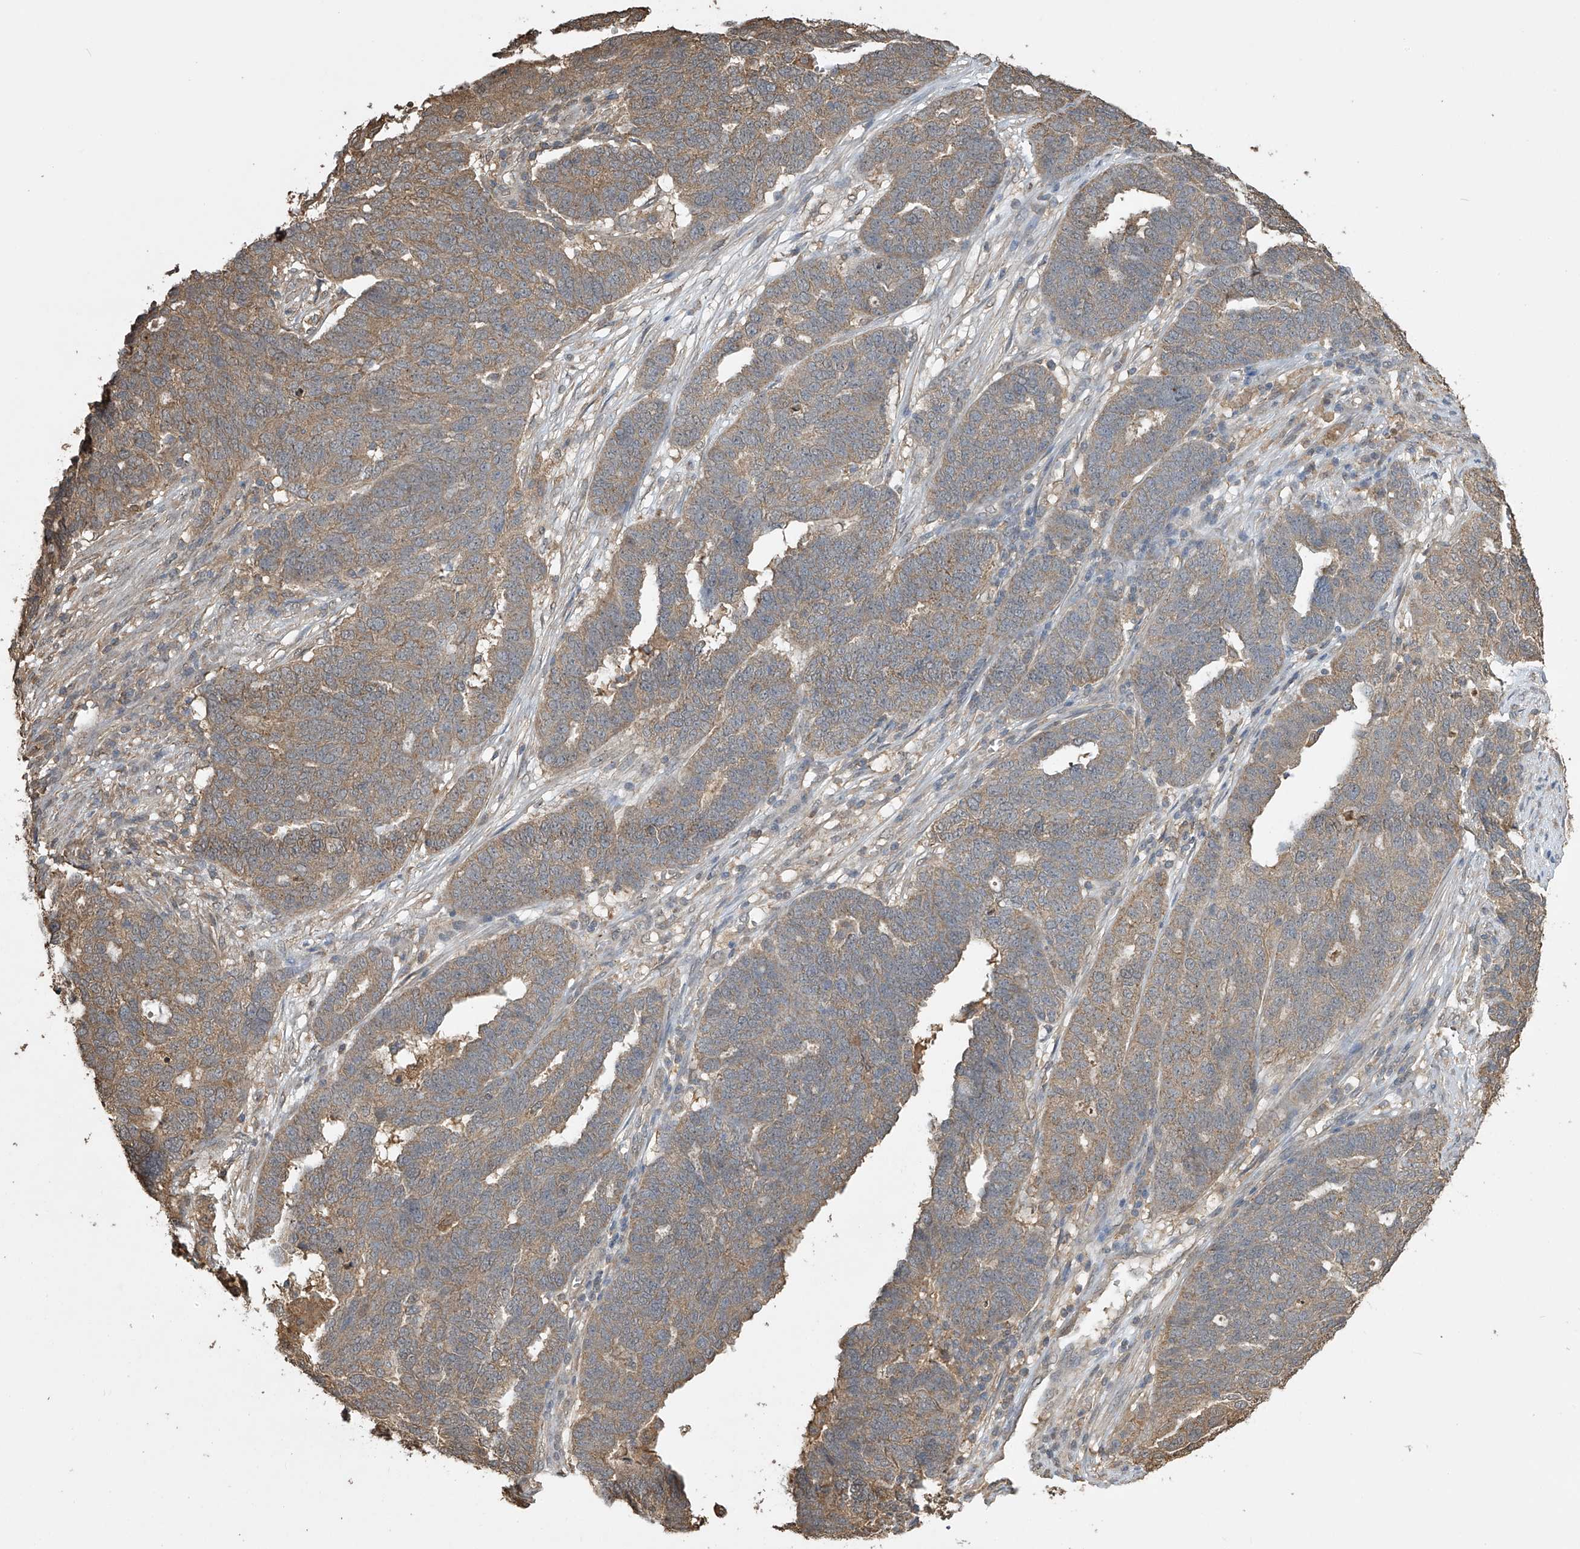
{"staining": {"intensity": "moderate", "quantity": ">75%", "location": "cytoplasmic/membranous"}, "tissue": "ovarian cancer", "cell_type": "Tumor cells", "image_type": "cancer", "snomed": [{"axis": "morphology", "description": "Cystadenocarcinoma, serous, NOS"}, {"axis": "topography", "description": "Ovary"}], "caption": "Ovarian serous cystadenocarcinoma was stained to show a protein in brown. There is medium levels of moderate cytoplasmic/membranous expression in approximately >75% of tumor cells.", "gene": "SLFN14", "patient": {"sex": "female", "age": 59}}